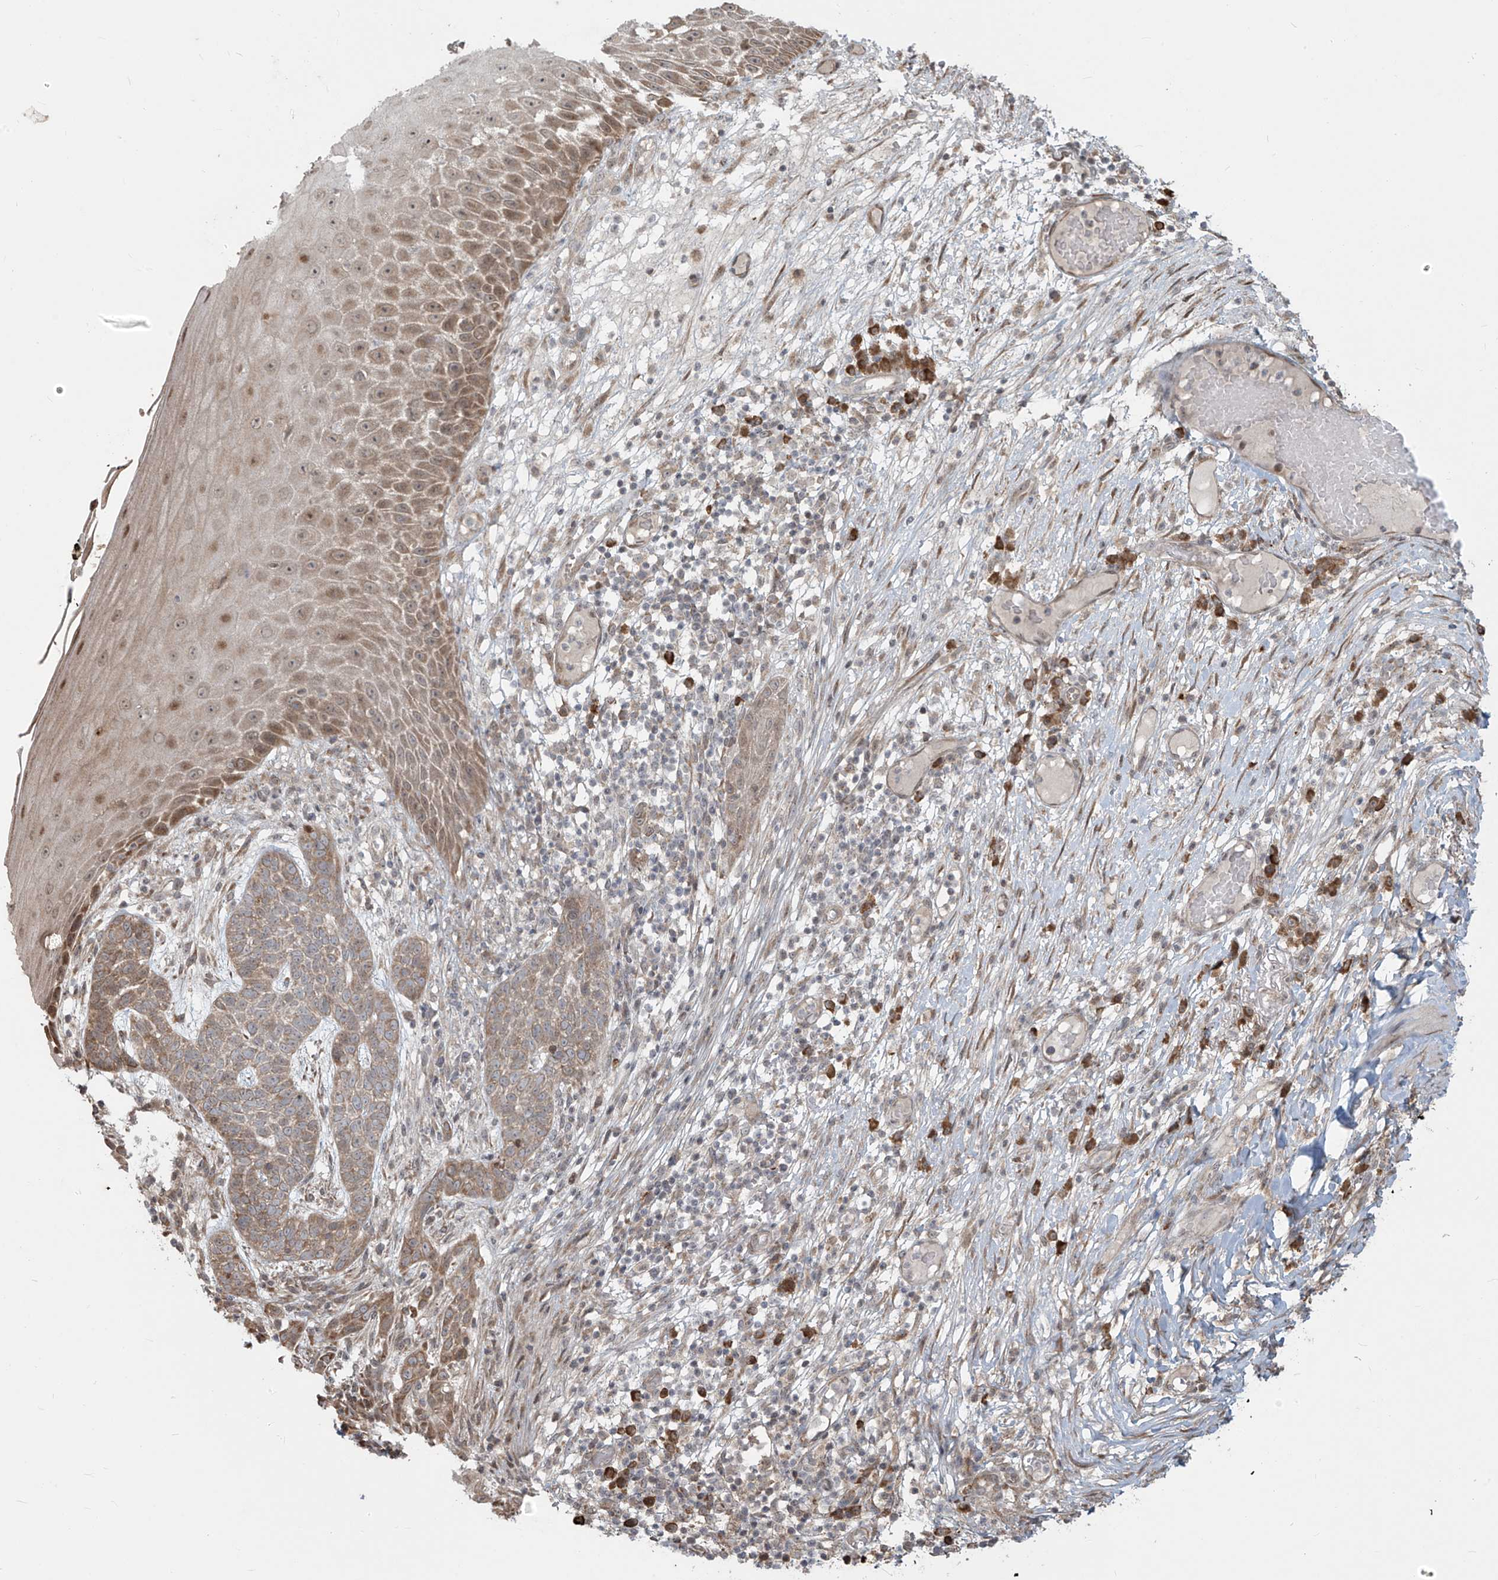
{"staining": {"intensity": "moderate", "quantity": "25%-75%", "location": "cytoplasmic/membranous"}, "tissue": "skin cancer", "cell_type": "Tumor cells", "image_type": "cancer", "snomed": [{"axis": "morphology", "description": "Normal tissue, NOS"}, {"axis": "morphology", "description": "Basal cell carcinoma"}, {"axis": "topography", "description": "Skin"}], "caption": "Brown immunohistochemical staining in skin basal cell carcinoma exhibits moderate cytoplasmic/membranous expression in about 25%-75% of tumor cells. The staining was performed using DAB to visualize the protein expression in brown, while the nuclei were stained in blue with hematoxylin (Magnification: 20x).", "gene": "PLEKHM3", "patient": {"sex": "male", "age": 64}}